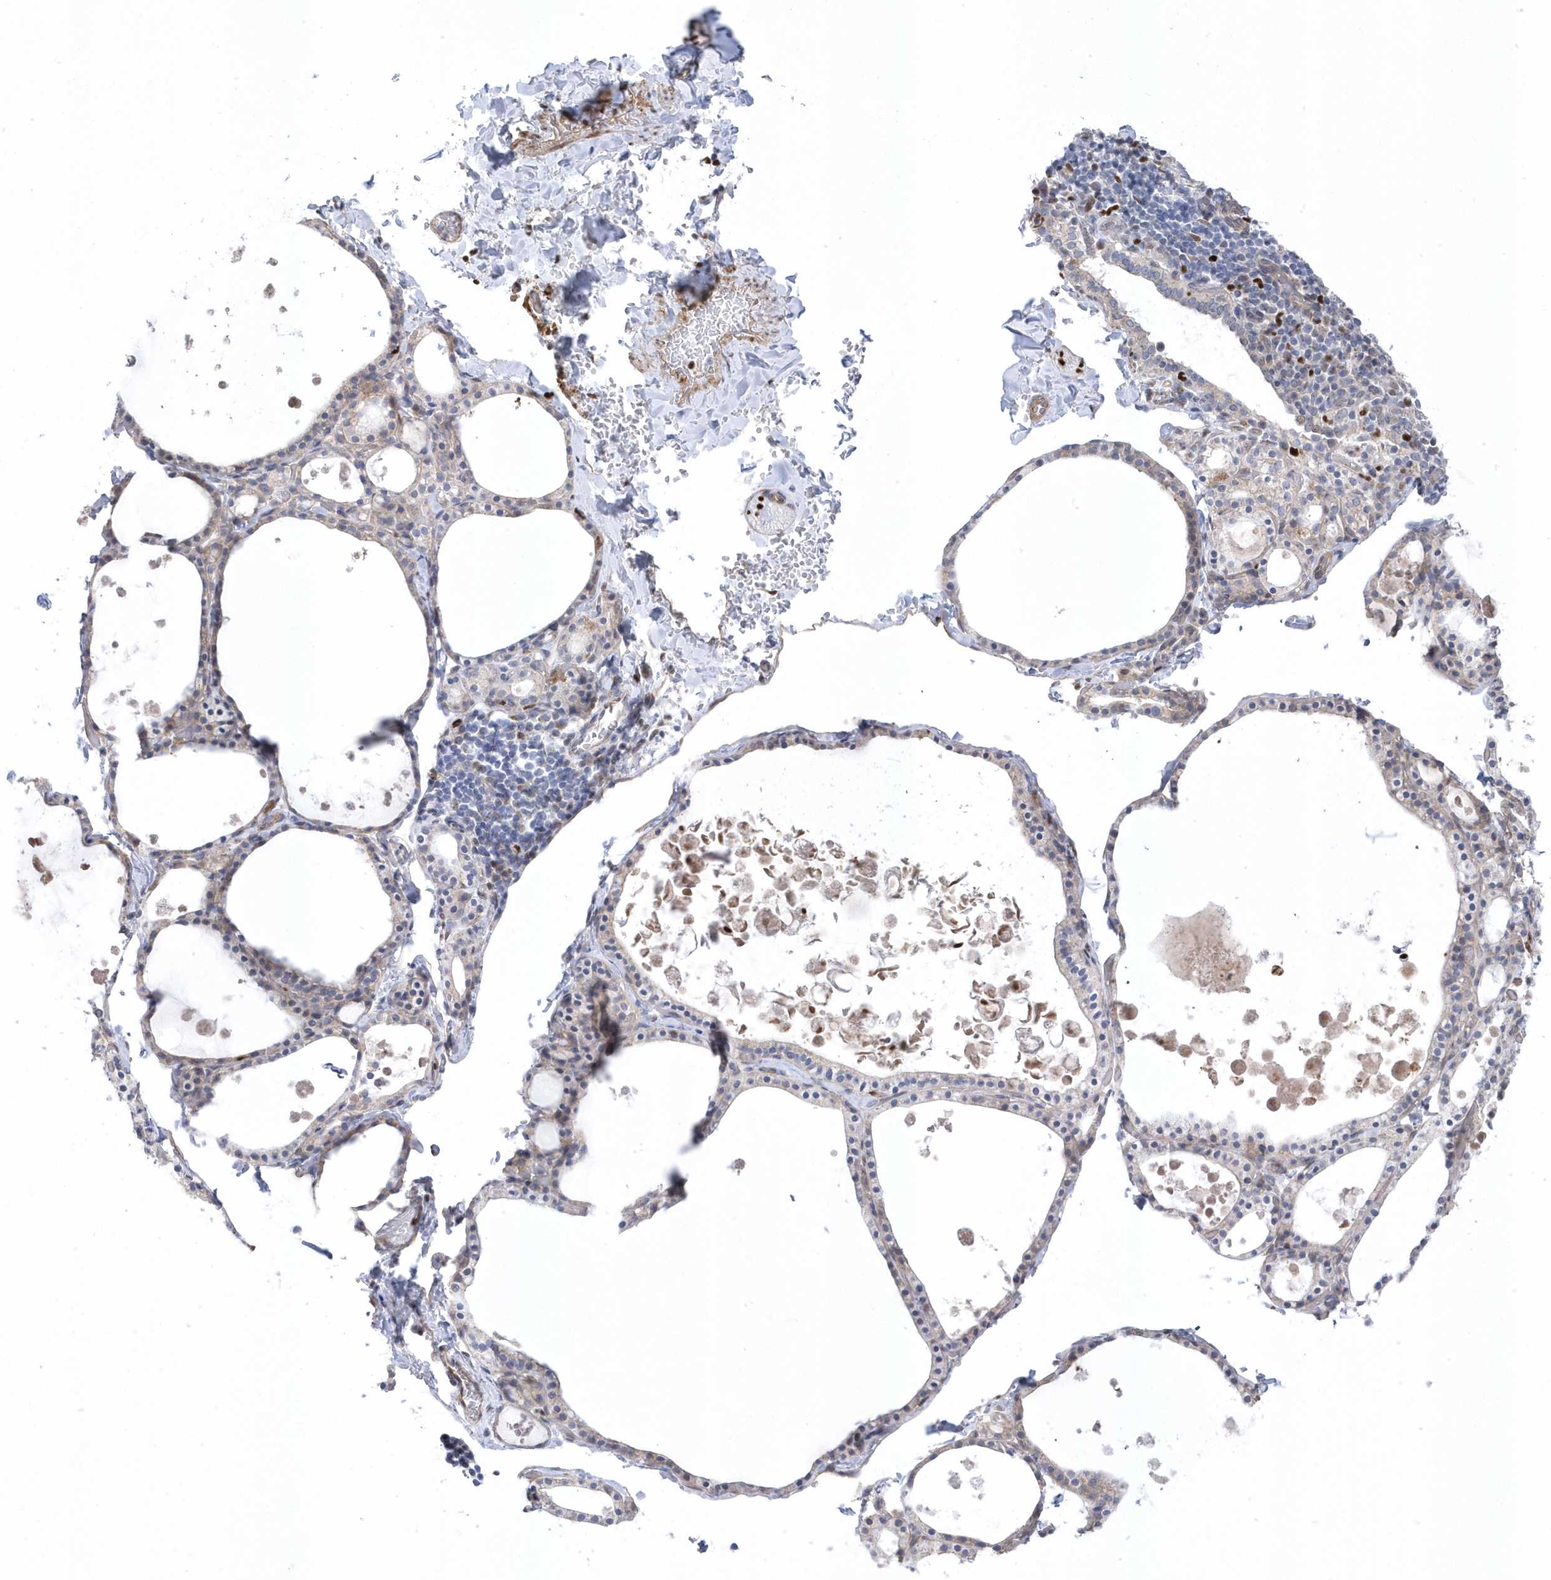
{"staining": {"intensity": "weak", "quantity": "25%-75%", "location": "cytoplasmic/membranous"}, "tissue": "thyroid gland", "cell_type": "Glandular cells", "image_type": "normal", "snomed": [{"axis": "morphology", "description": "Normal tissue, NOS"}, {"axis": "topography", "description": "Thyroid gland"}], "caption": "Immunohistochemistry of normal human thyroid gland demonstrates low levels of weak cytoplasmic/membranous positivity in about 25%-75% of glandular cells.", "gene": "GTPBP6", "patient": {"sex": "male", "age": 56}}